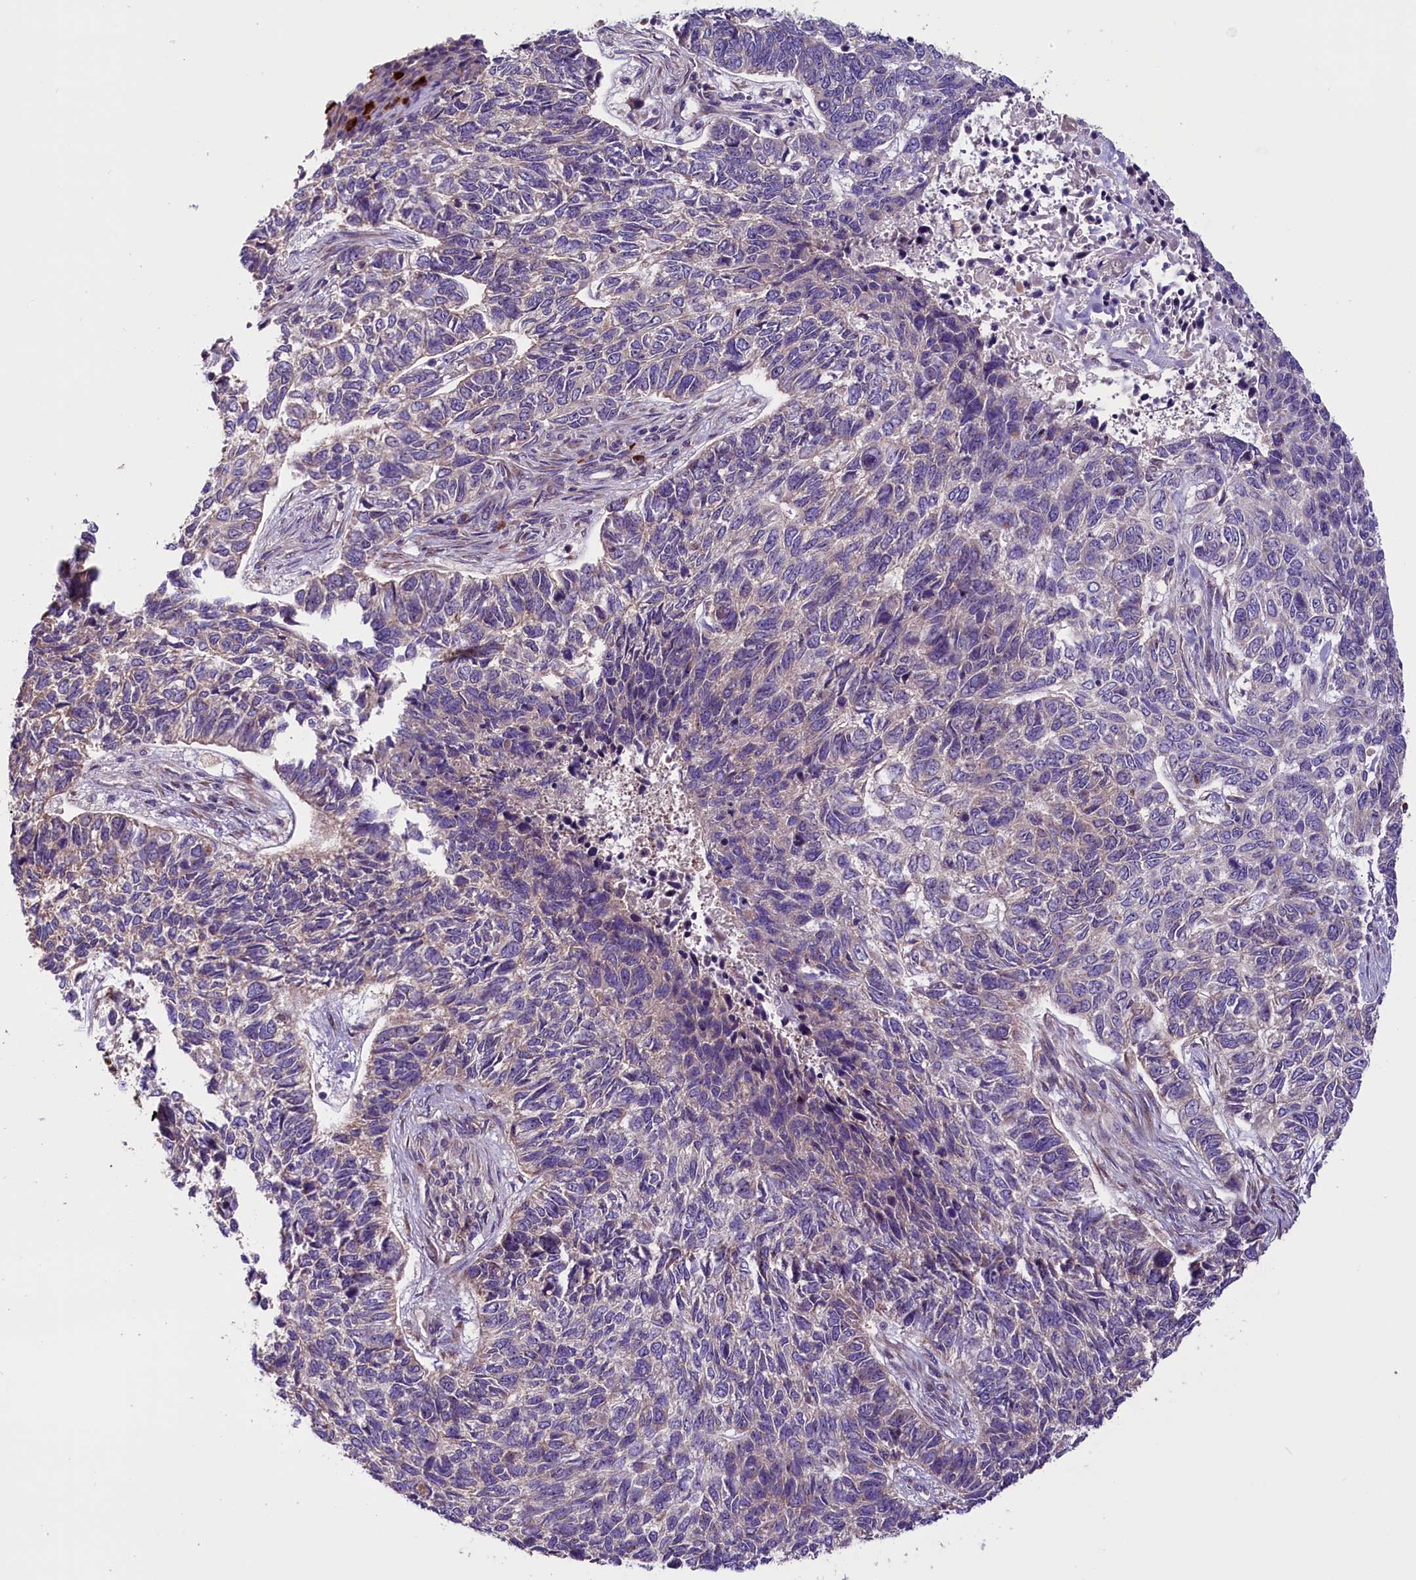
{"staining": {"intensity": "negative", "quantity": "none", "location": "none"}, "tissue": "skin cancer", "cell_type": "Tumor cells", "image_type": "cancer", "snomed": [{"axis": "morphology", "description": "Basal cell carcinoma"}, {"axis": "topography", "description": "Skin"}], "caption": "High power microscopy photomicrograph of an immunohistochemistry micrograph of basal cell carcinoma (skin), revealing no significant expression in tumor cells.", "gene": "FRY", "patient": {"sex": "female", "age": 65}}